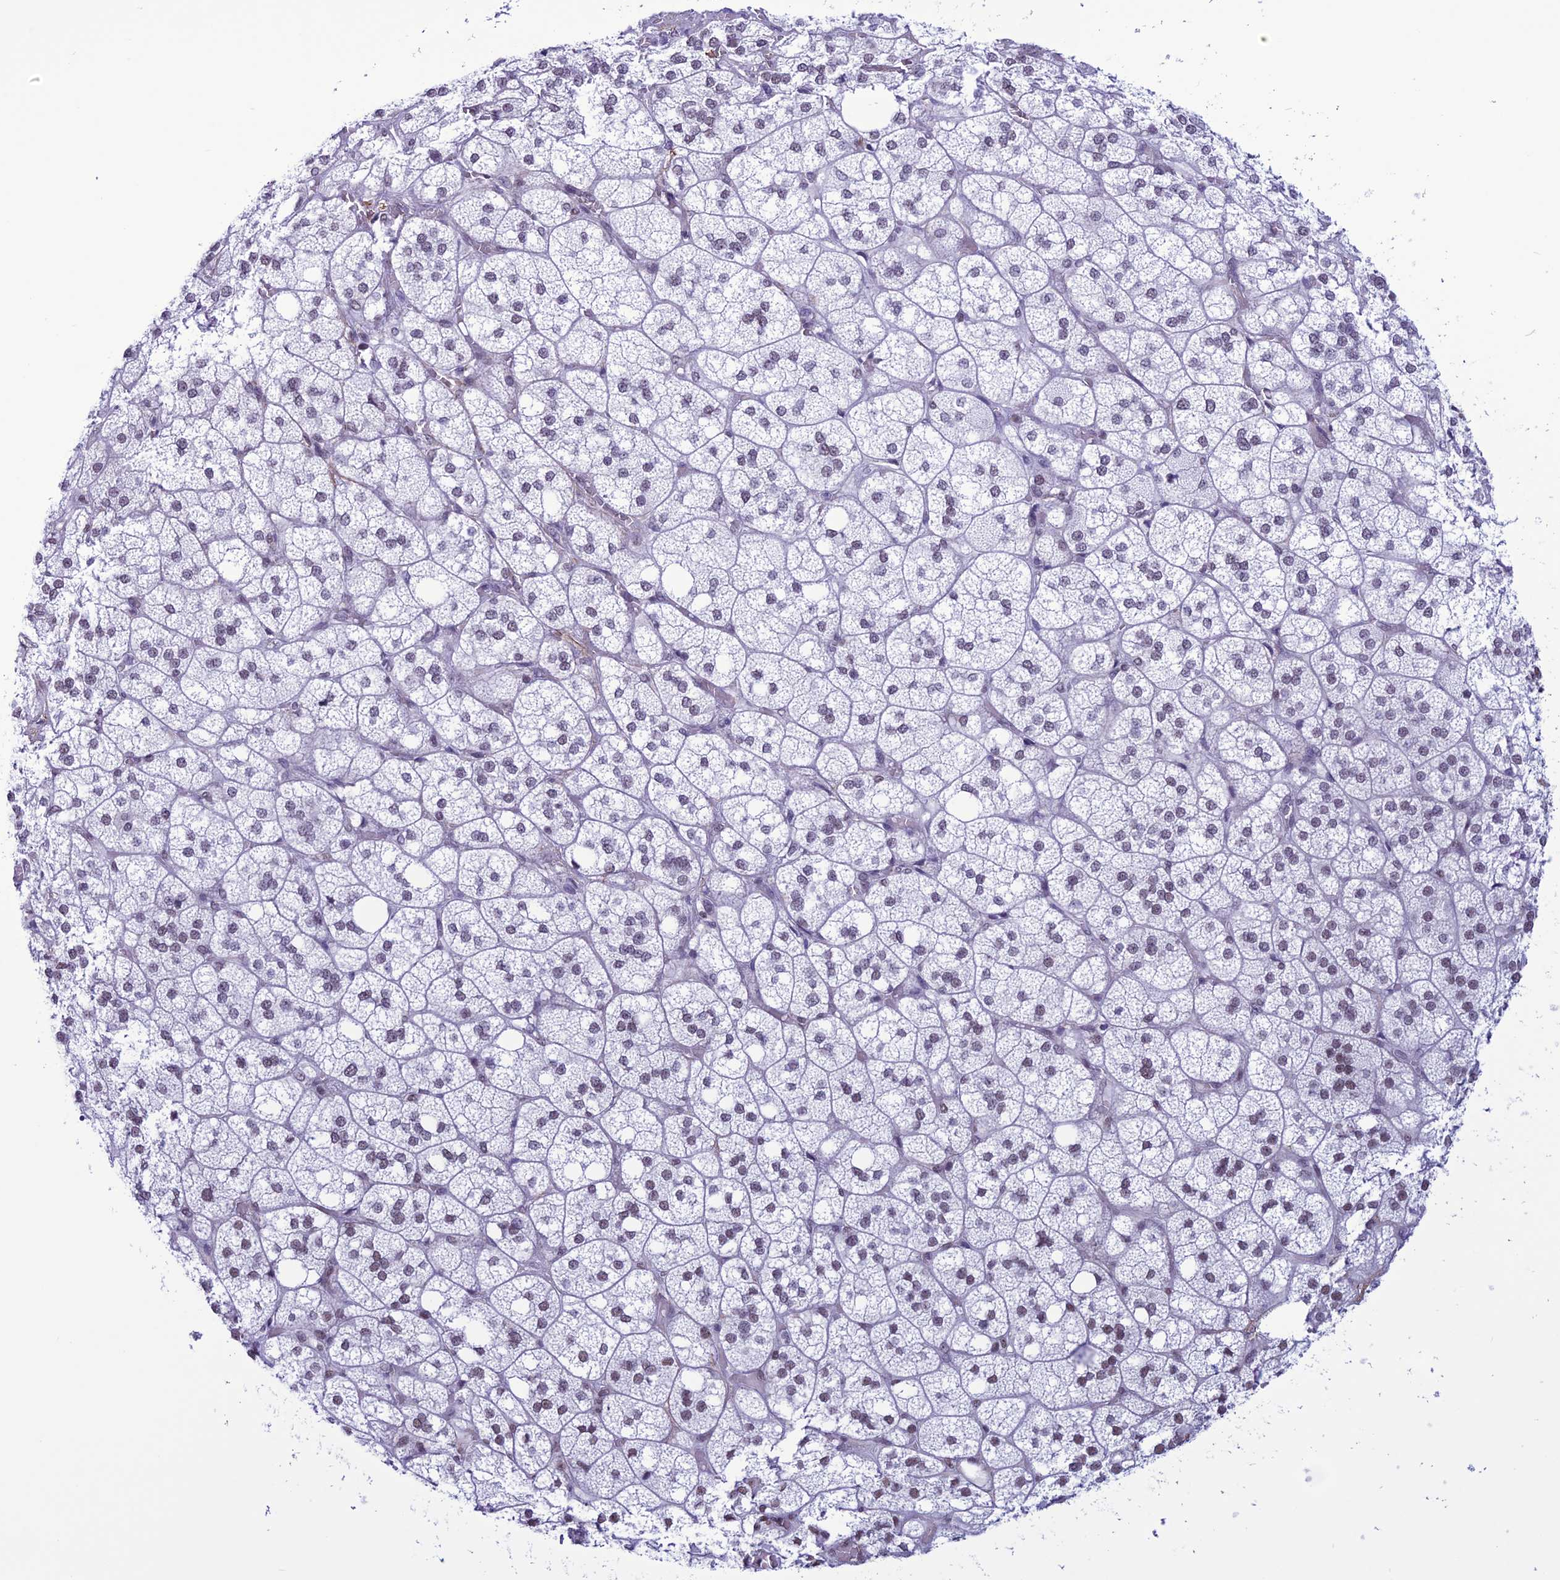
{"staining": {"intensity": "weak", "quantity": "25%-75%", "location": "nuclear"}, "tissue": "adrenal gland", "cell_type": "Glandular cells", "image_type": "normal", "snomed": [{"axis": "morphology", "description": "Normal tissue, NOS"}, {"axis": "topography", "description": "Adrenal gland"}], "caption": "This image exhibits benign adrenal gland stained with IHC to label a protein in brown. The nuclear of glandular cells show weak positivity for the protein. Nuclei are counter-stained blue.", "gene": "U2AF1", "patient": {"sex": "male", "age": 61}}